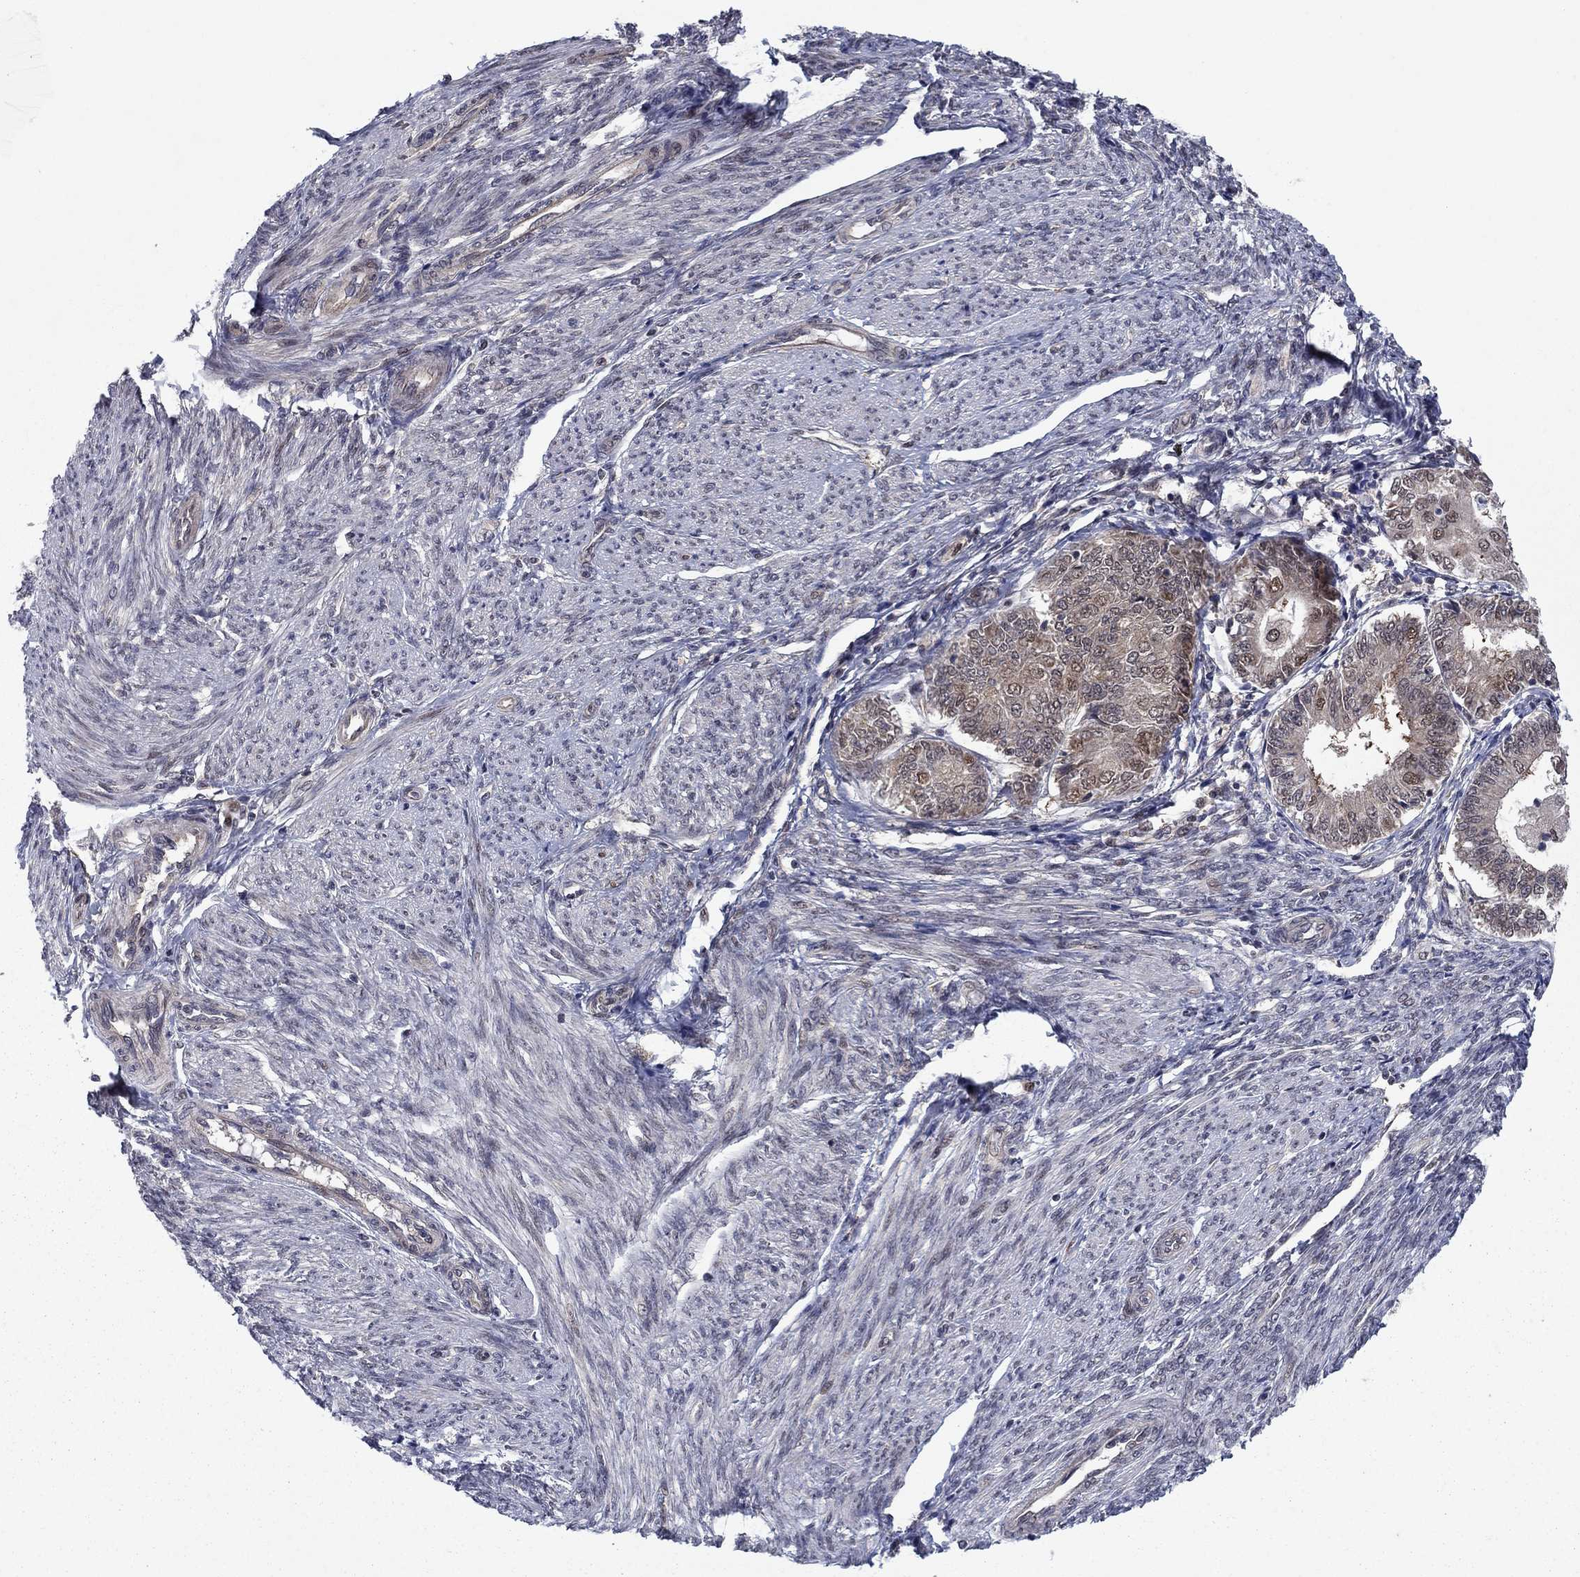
{"staining": {"intensity": "moderate", "quantity": "<25%", "location": "nuclear"}, "tissue": "endometrial cancer", "cell_type": "Tumor cells", "image_type": "cancer", "snomed": [{"axis": "morphology", "description": "Adenocarcinoma, NOS"}, {"axis": "topography", "description": "Endometrium"}], "caption": "Human endometrial cancer stained with a brown dye demonstrates moderate nuclear positive staining in about <25% of tumor cells.", "gene": "PSMC1", "patient": {"sex": "female", "age": 68}}